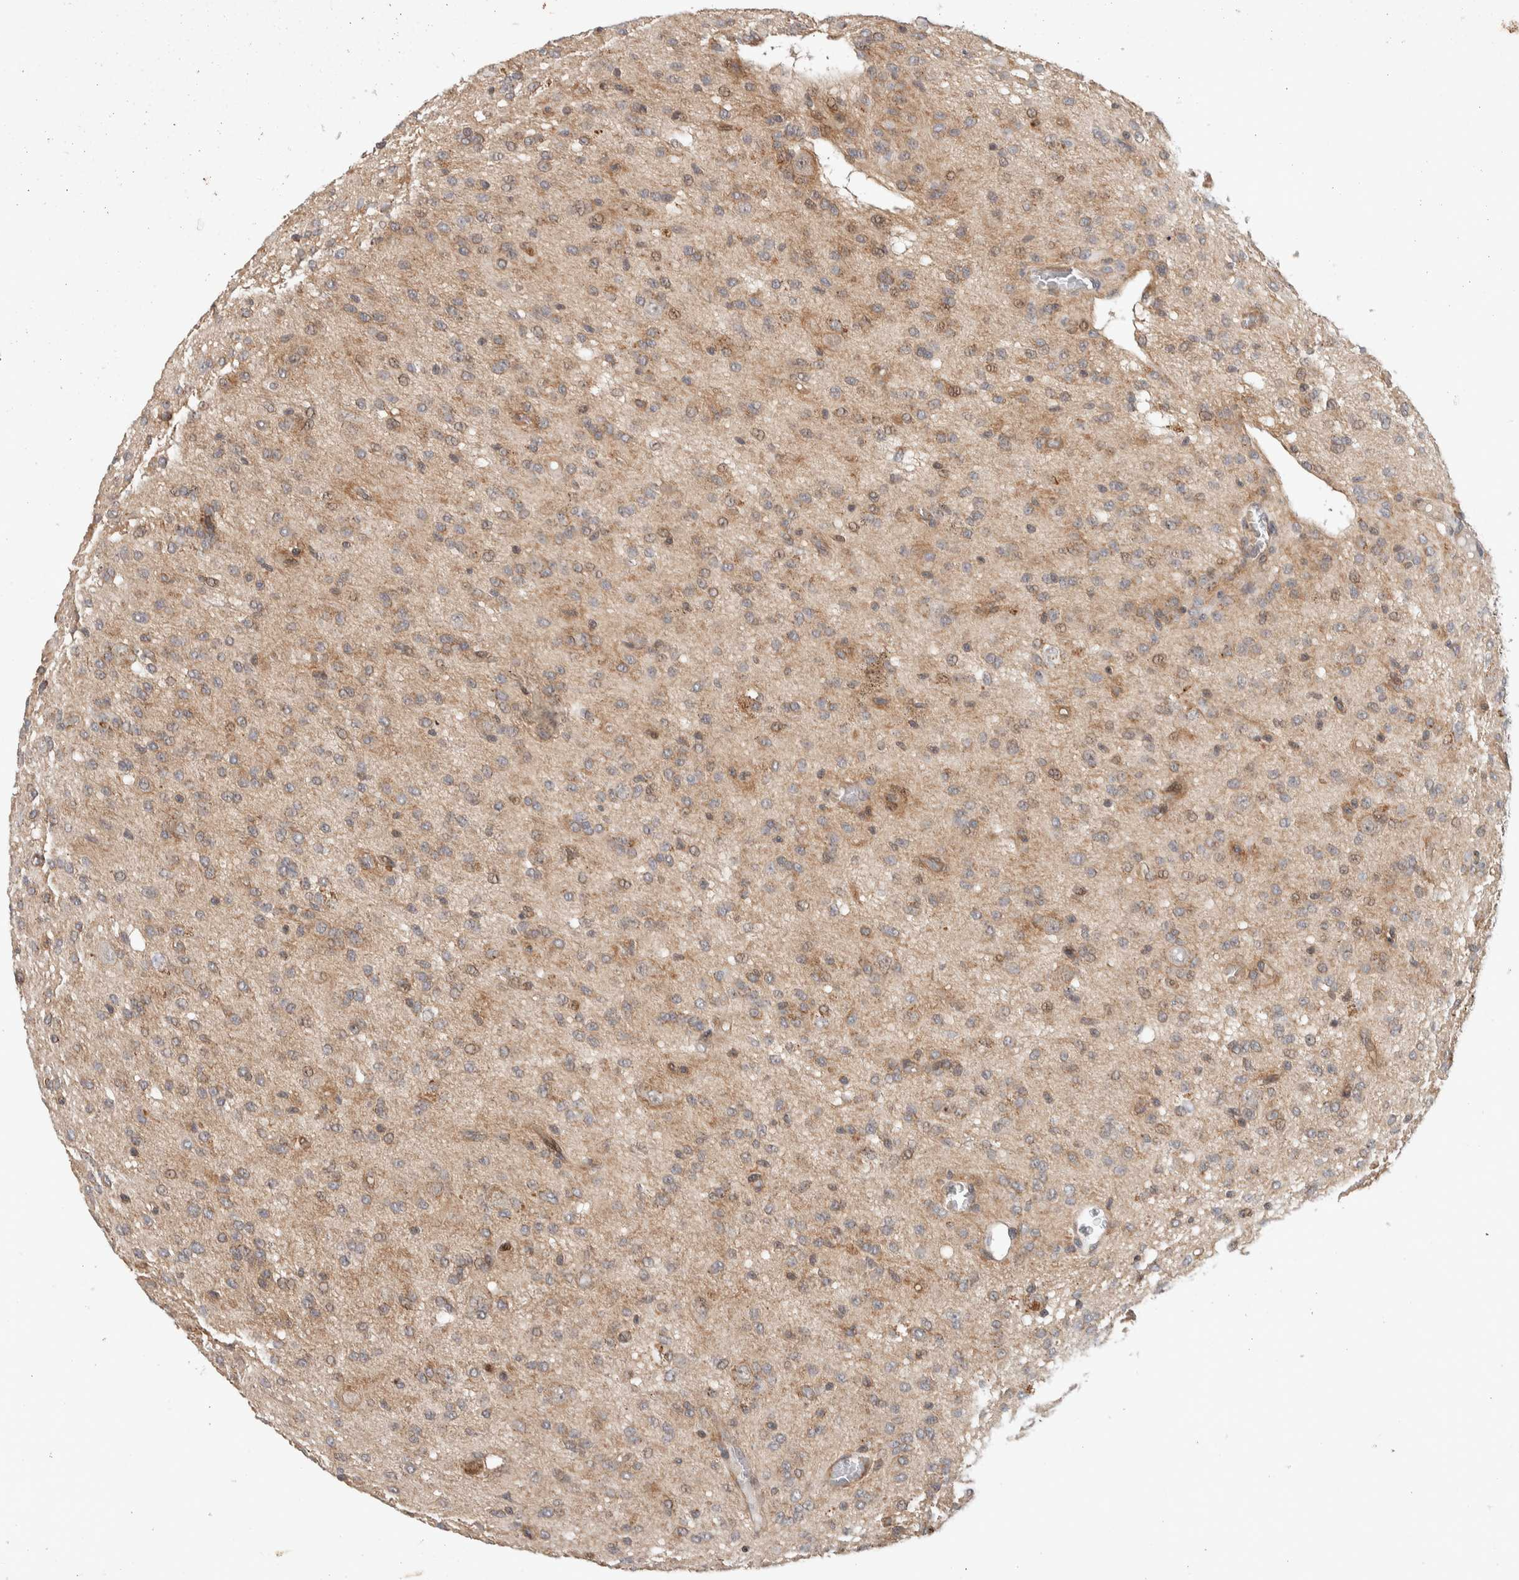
{"staining": {"intensity": "weak", "quantity": "25%-75%", "location": "cytoplasmic/membranous"}, "tissue": "glioma", "cell_type": "Tumor cells", "image_type": "cancer", "snomed": [{"axis": "morphology", "description": "Glioma, malignant, High grade"}, {"axis": "topography", "description": "Brain"}], "caption": "Tumor cells exhibit low levels of weak cytoplasmic/membranous staining in approximately 25%-75% of cells in malignant high-grade glioma. The protein of interest is stained brown, and the nuclei are stained in blue (DAB IHC with brightfield microscopy, high magnification).", "gene": "DEPTOR", "patient": {"sex": "female", "age": 59}}